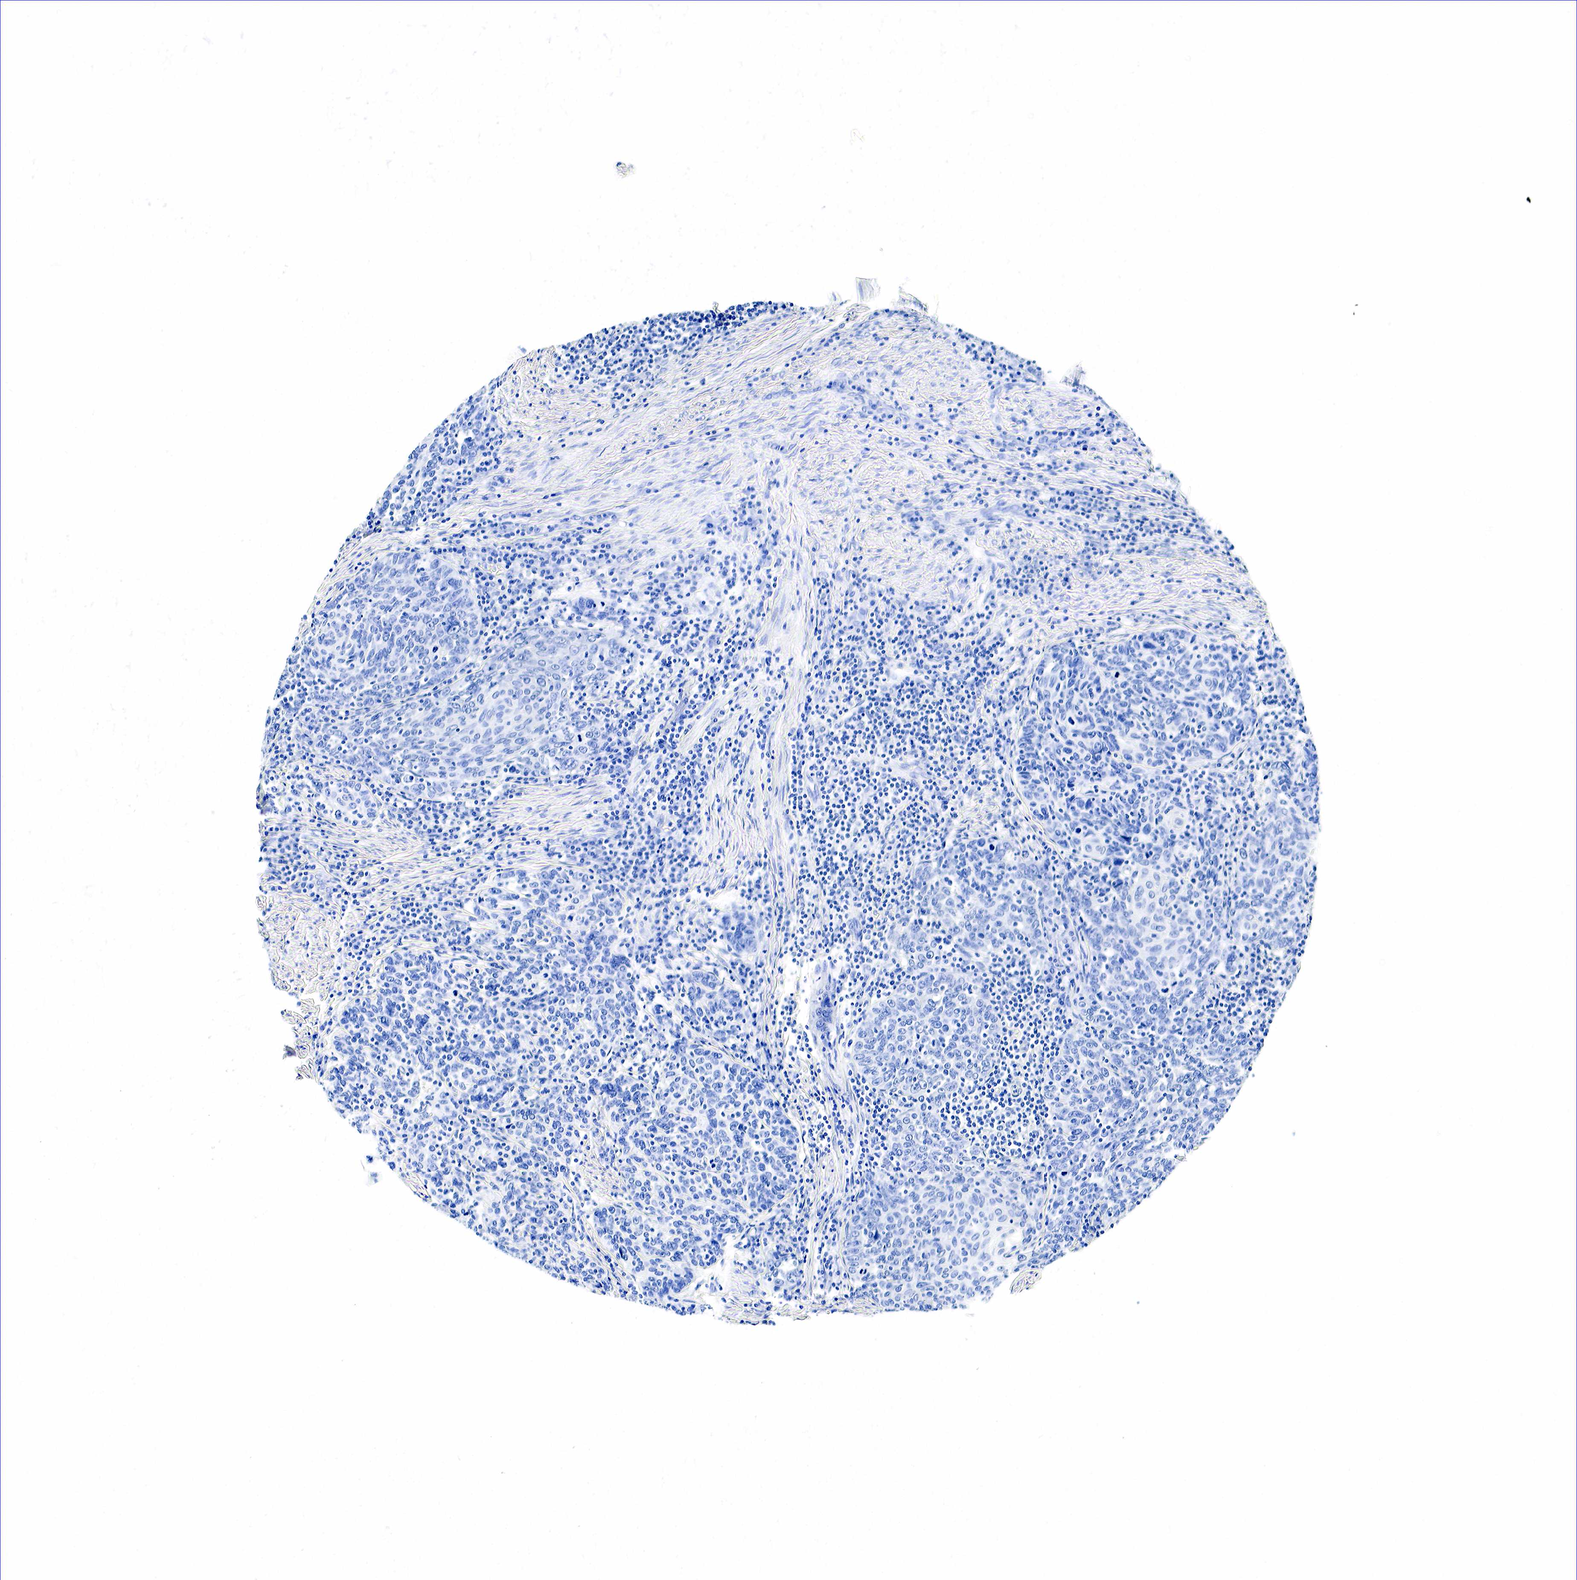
{"staining": {"intensity": "negative", "quantity": "none", "location": "none"}, "tissue": "cervical cancer", "cell_type": "Tumor cells", "image_type": "cancer", "snomed": [{"axis": "morphology", "description": "Squamous cell carcinoma, NOS"}, {"axis": "topography", "description": "Cervix"}], "caption": "Histopathology image shows no protein positivity in tumor cells of squamous cell carcinoma (cervical) tissue.", "gene": "GAST", "patient": {"sex": "female", "age": 41}}